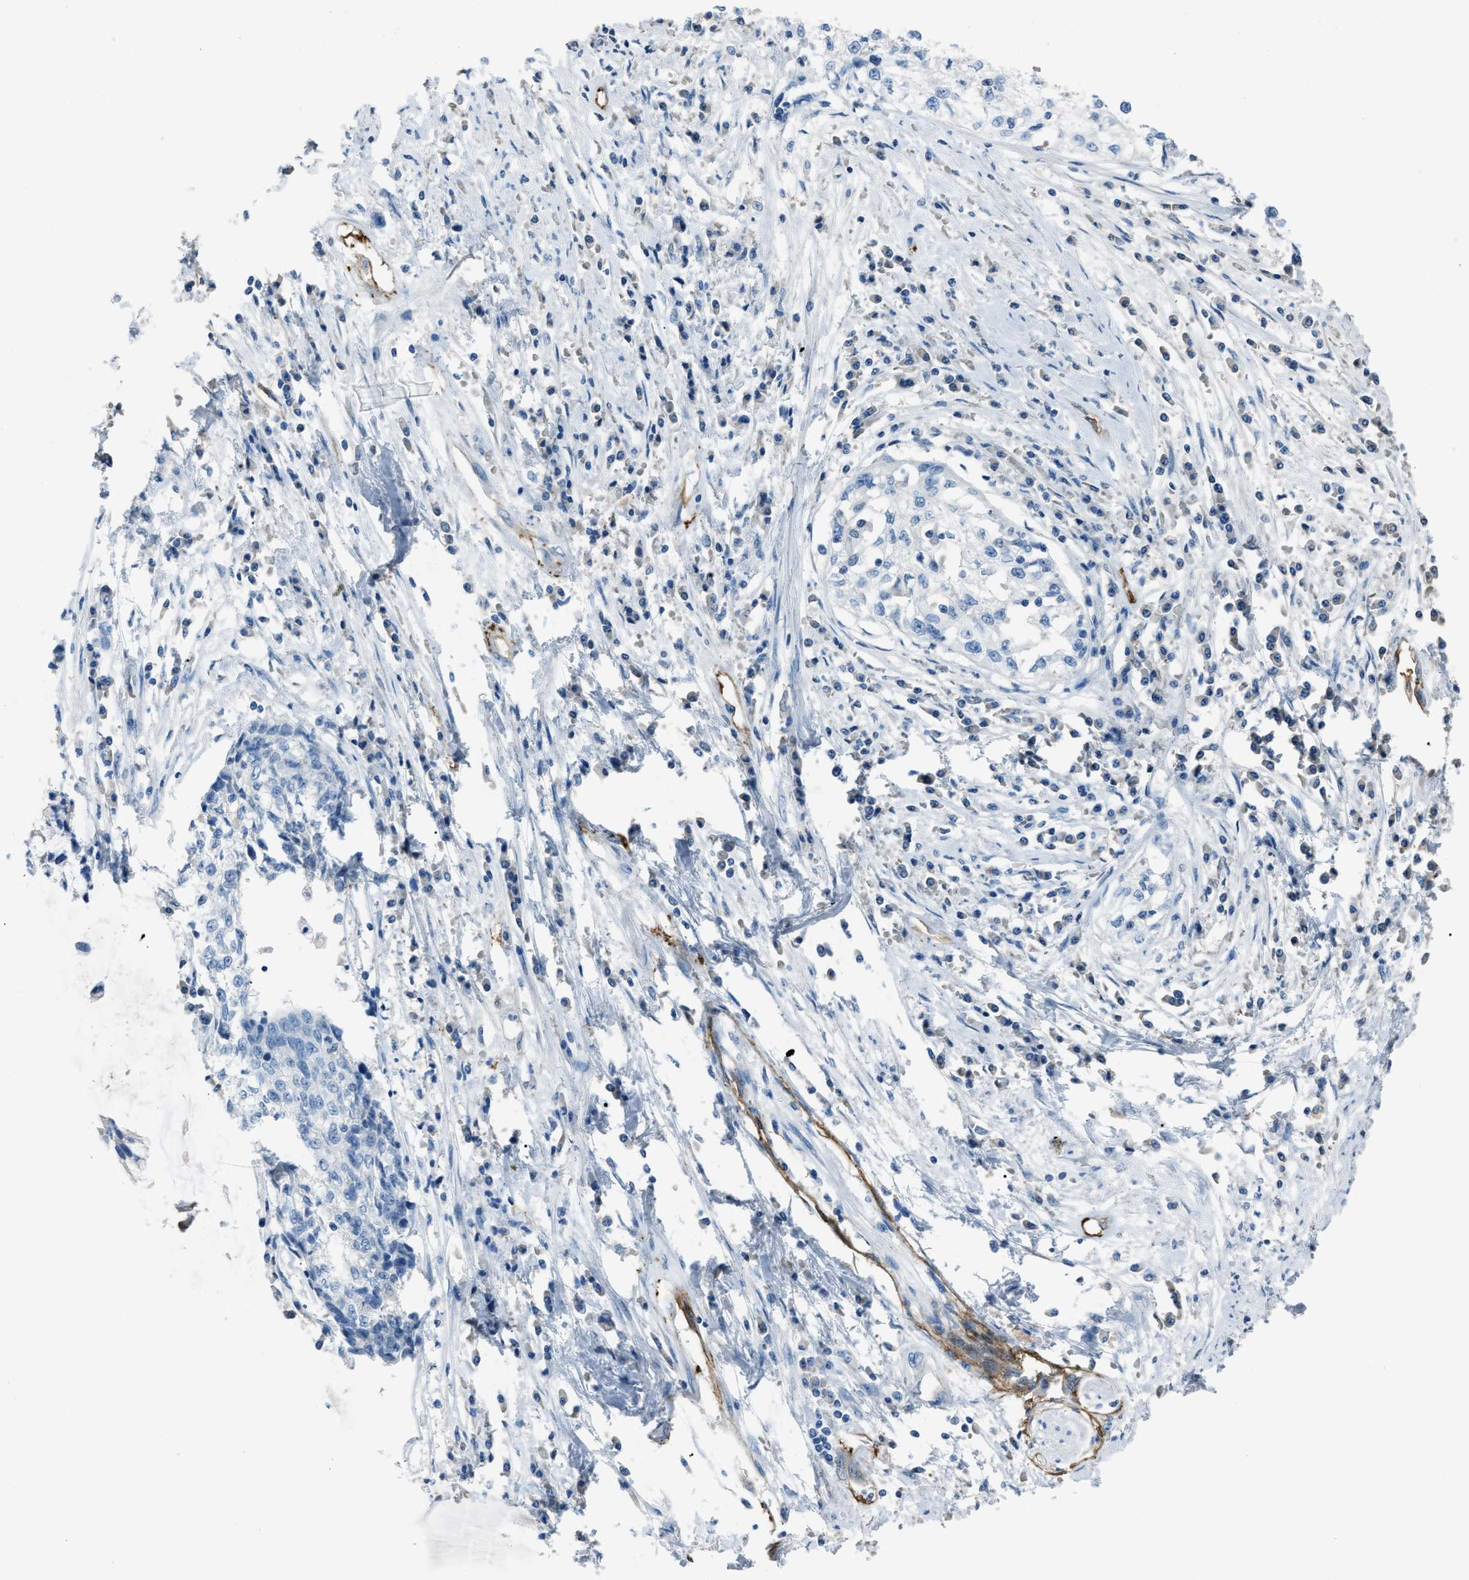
{"staining": {"intensity": "negative", "quantity": "none", "location": "none"}, "tissue": "cervical cancer", "cell_type": "Tumor cells", "image_type": "cancer", "snomed": [{"axis": "morphology", "description": "Squamous cell carcinoma, NOS"}, {"axis": "topography", "description": "Cervix"}], "caption": "DAB immunohistochemical staining of squamous cell carcinoma (cervical) demonstrates no significant expression in tumor cells.", "gene": "SLC22A15", "patient": {"sex": "female", "age": 57}}